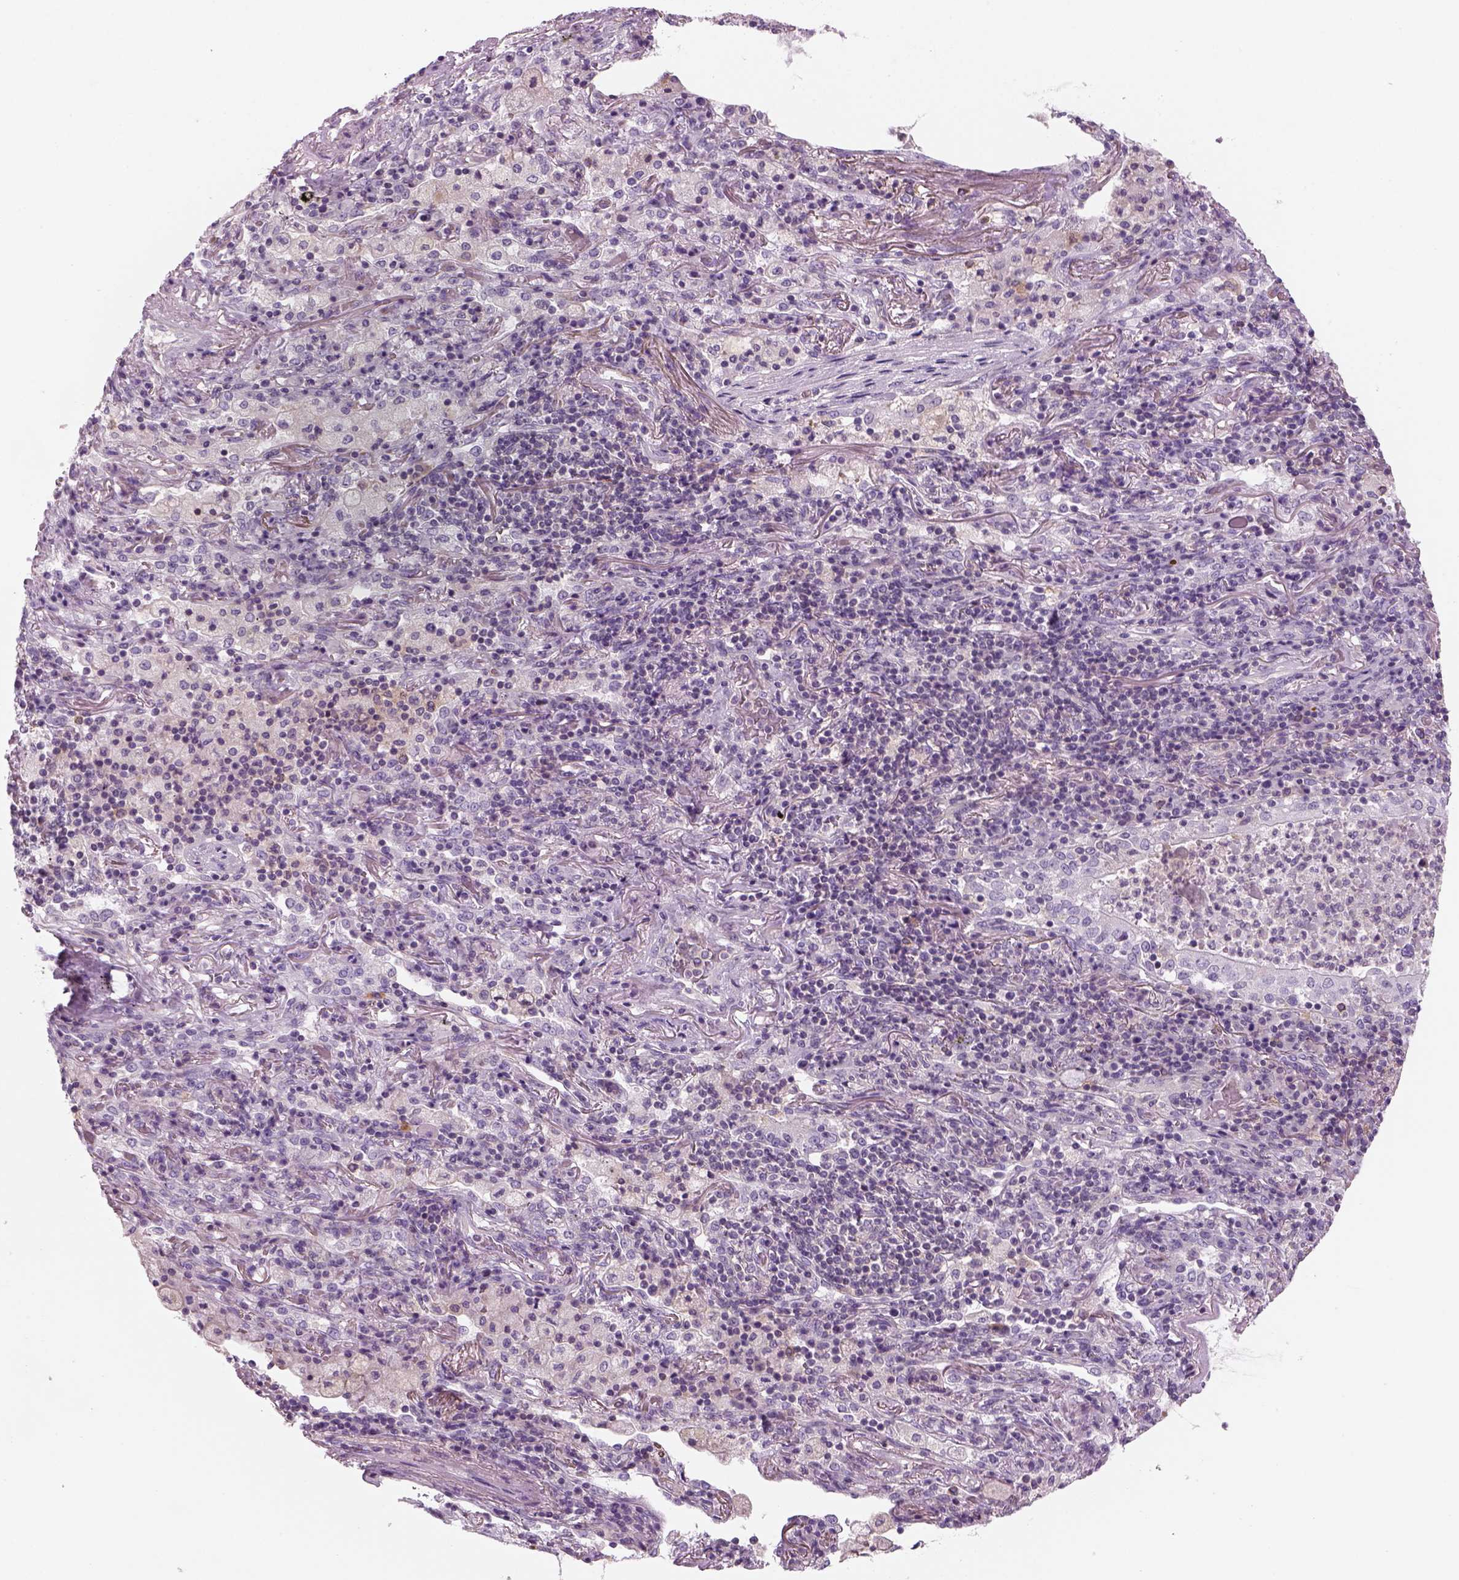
{"staining": {"intensity": "negative", "quantity": "none", "location": "none"}, "tissue": "lung cancer", "cell_type": "Tumor cells", "image_type": "cancer", "snomed": [{"axis": "morphology", "description": "Normal tissue, NOS"}, {"axis": "morphology", "description": "Squamous cell carcinoma, NOS"}, {"axis": "topography", "description": "Bronchus"}, {"axis": "topography", "description": "Lung"}], "caption": "This is a photomicrograph of immunohistochemistry staining of lung cancer (squamous cell carcinoma), which shows no expression in tumor cells.", "gene": "SLC1A7", "patient": {"sex": "male", "age": 64}}